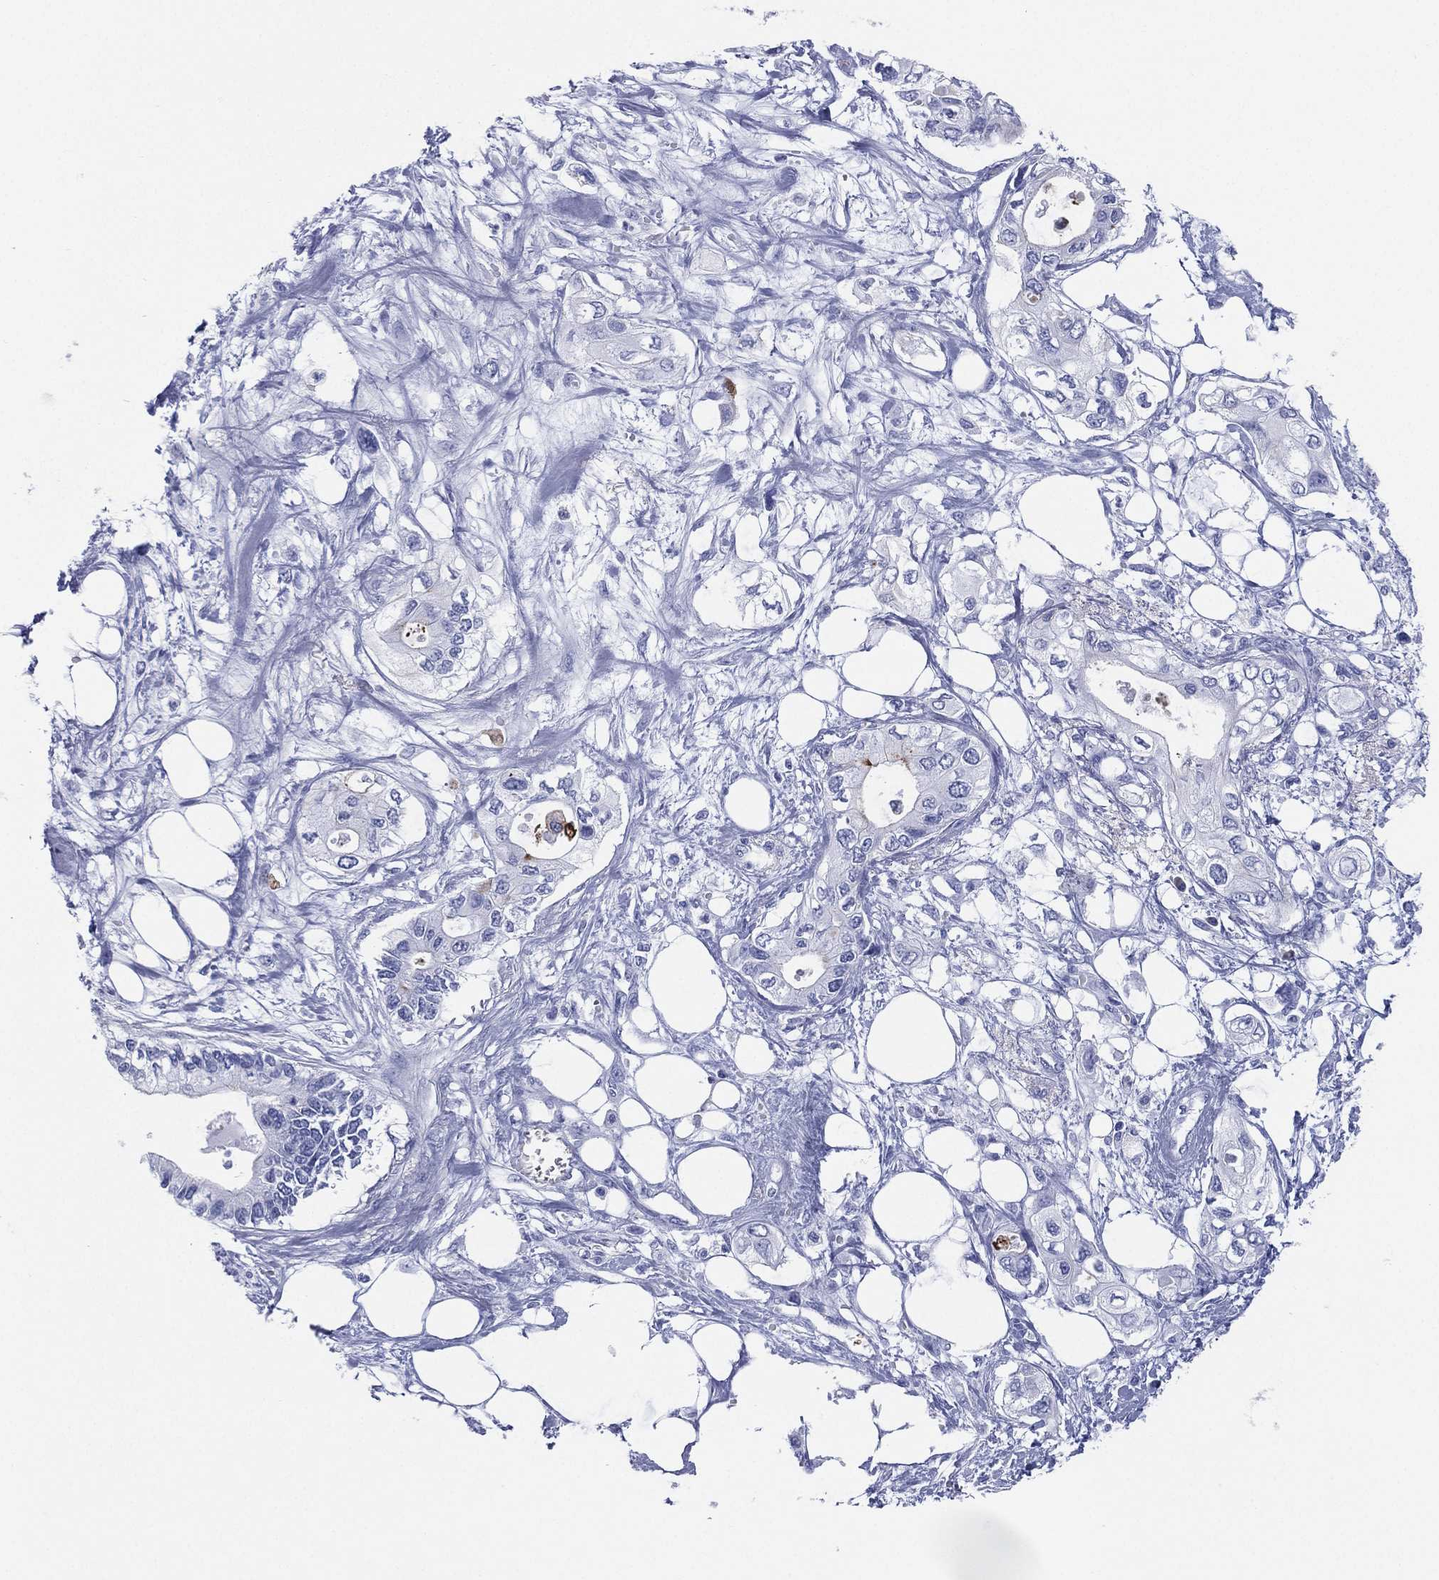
{"staining": {"intensity": "negative", "quantity": "none", "location": "none"}, "tissue": "pancreatic cancer", "cell_type": "Tumor cells", "image_type": "cancer", "snomed": [{"axis": "morphology", "description": "Adenocarcinoma, NOS"}, {"axis": "topography", "description": "Pancreas"}], "caption": "This is an immunohistochemistry (IHC) histopathology image of human adenocarcinoma (pancreatic). There is no positivity in tumor cells.", "gene": "CD79A", "patient": {"sex": "female", "age": 63}}